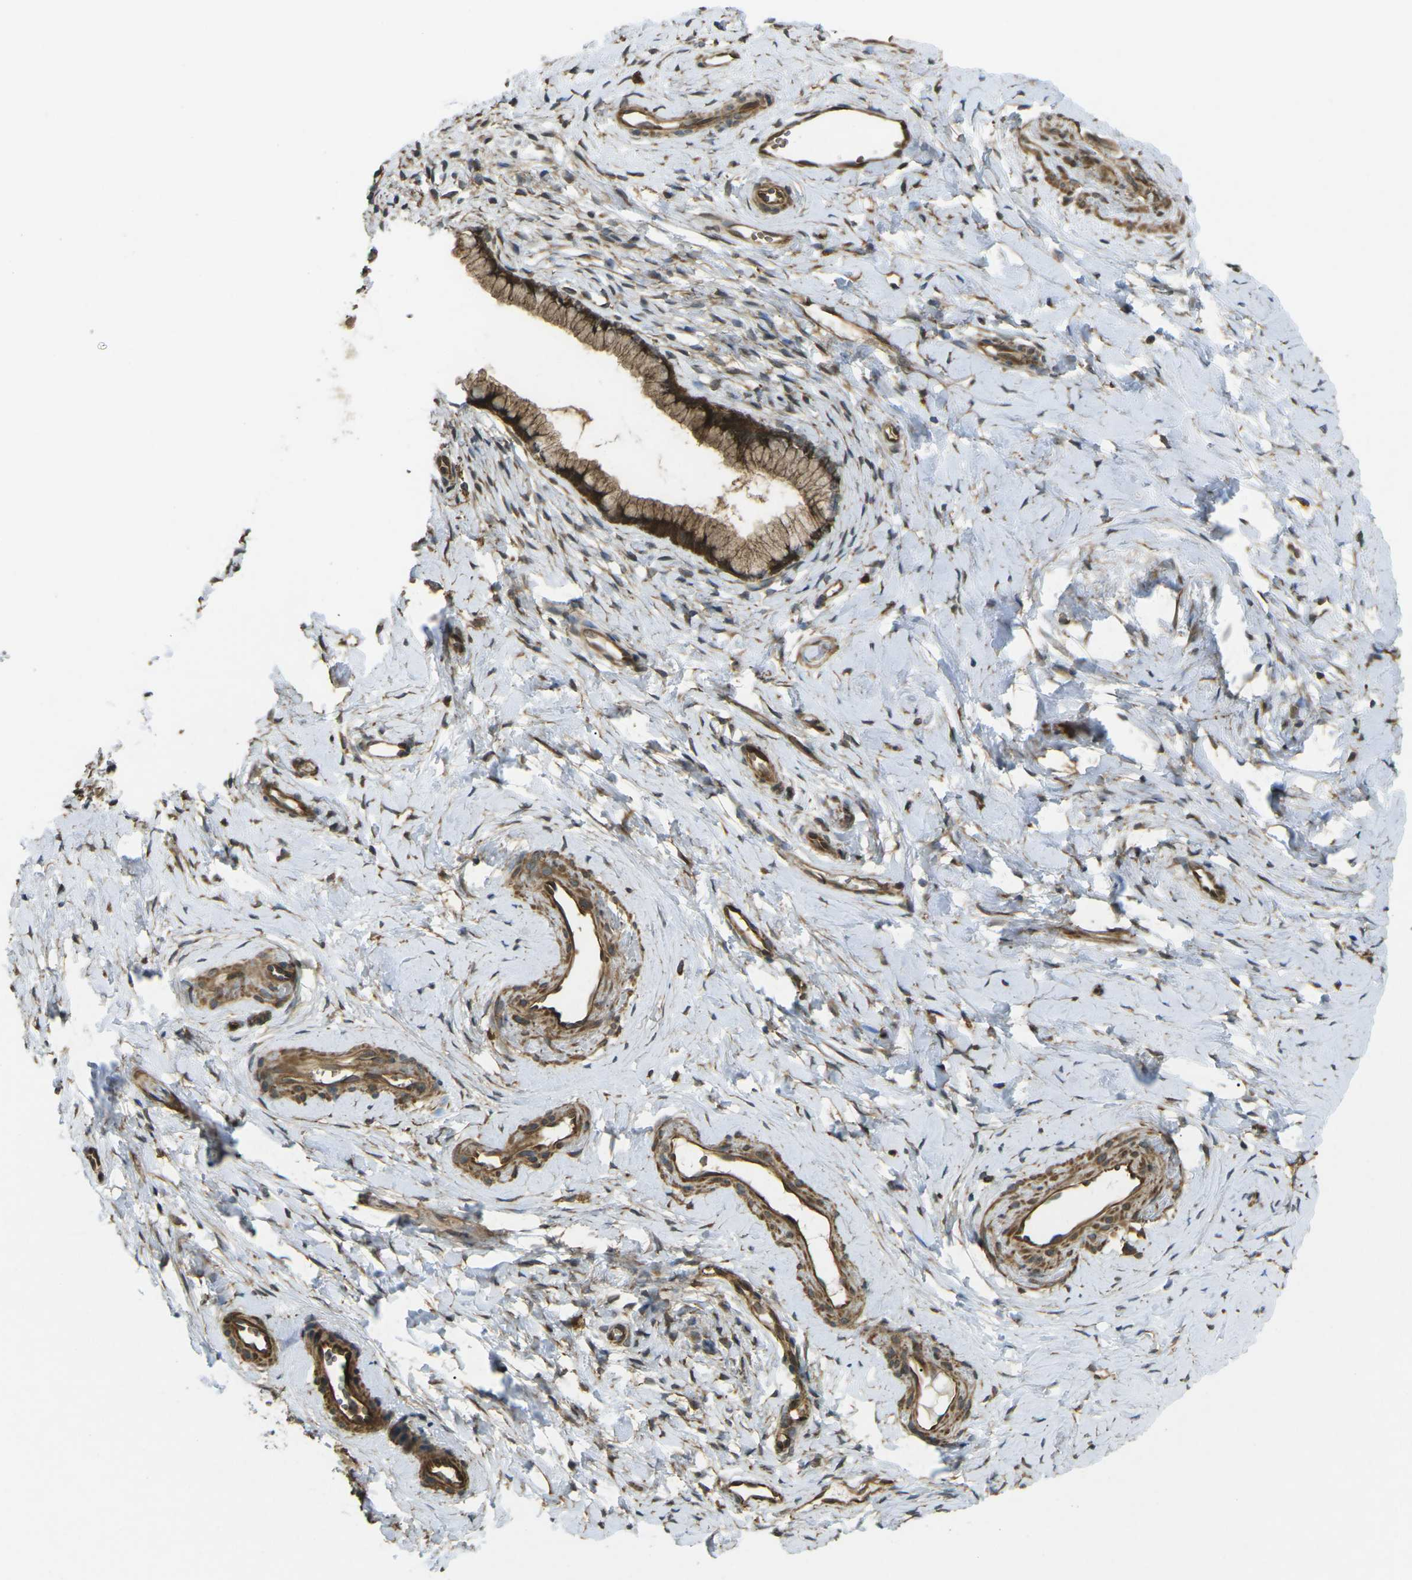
{"staining": {"intensity": "strong", "quantity": ">75%", "location": "cytoplasmic/membranous"}, "tissue": "cervix", "cell_type": "Glandular cells", "image_type": "normal", "snomed": [{"axis": "morphology", "description": "Normal tissue, NOS"}, {"axis": "topography", "description": "Cervix"}], "caption": "Immunohistochemistry (IHC) of normal human cervix shows high levels of strong cytoplasmic/membranous expression in about >75% of glandular cells.", "gene": "CHMP3", "patient": {"sex": "female", "age": 65}}